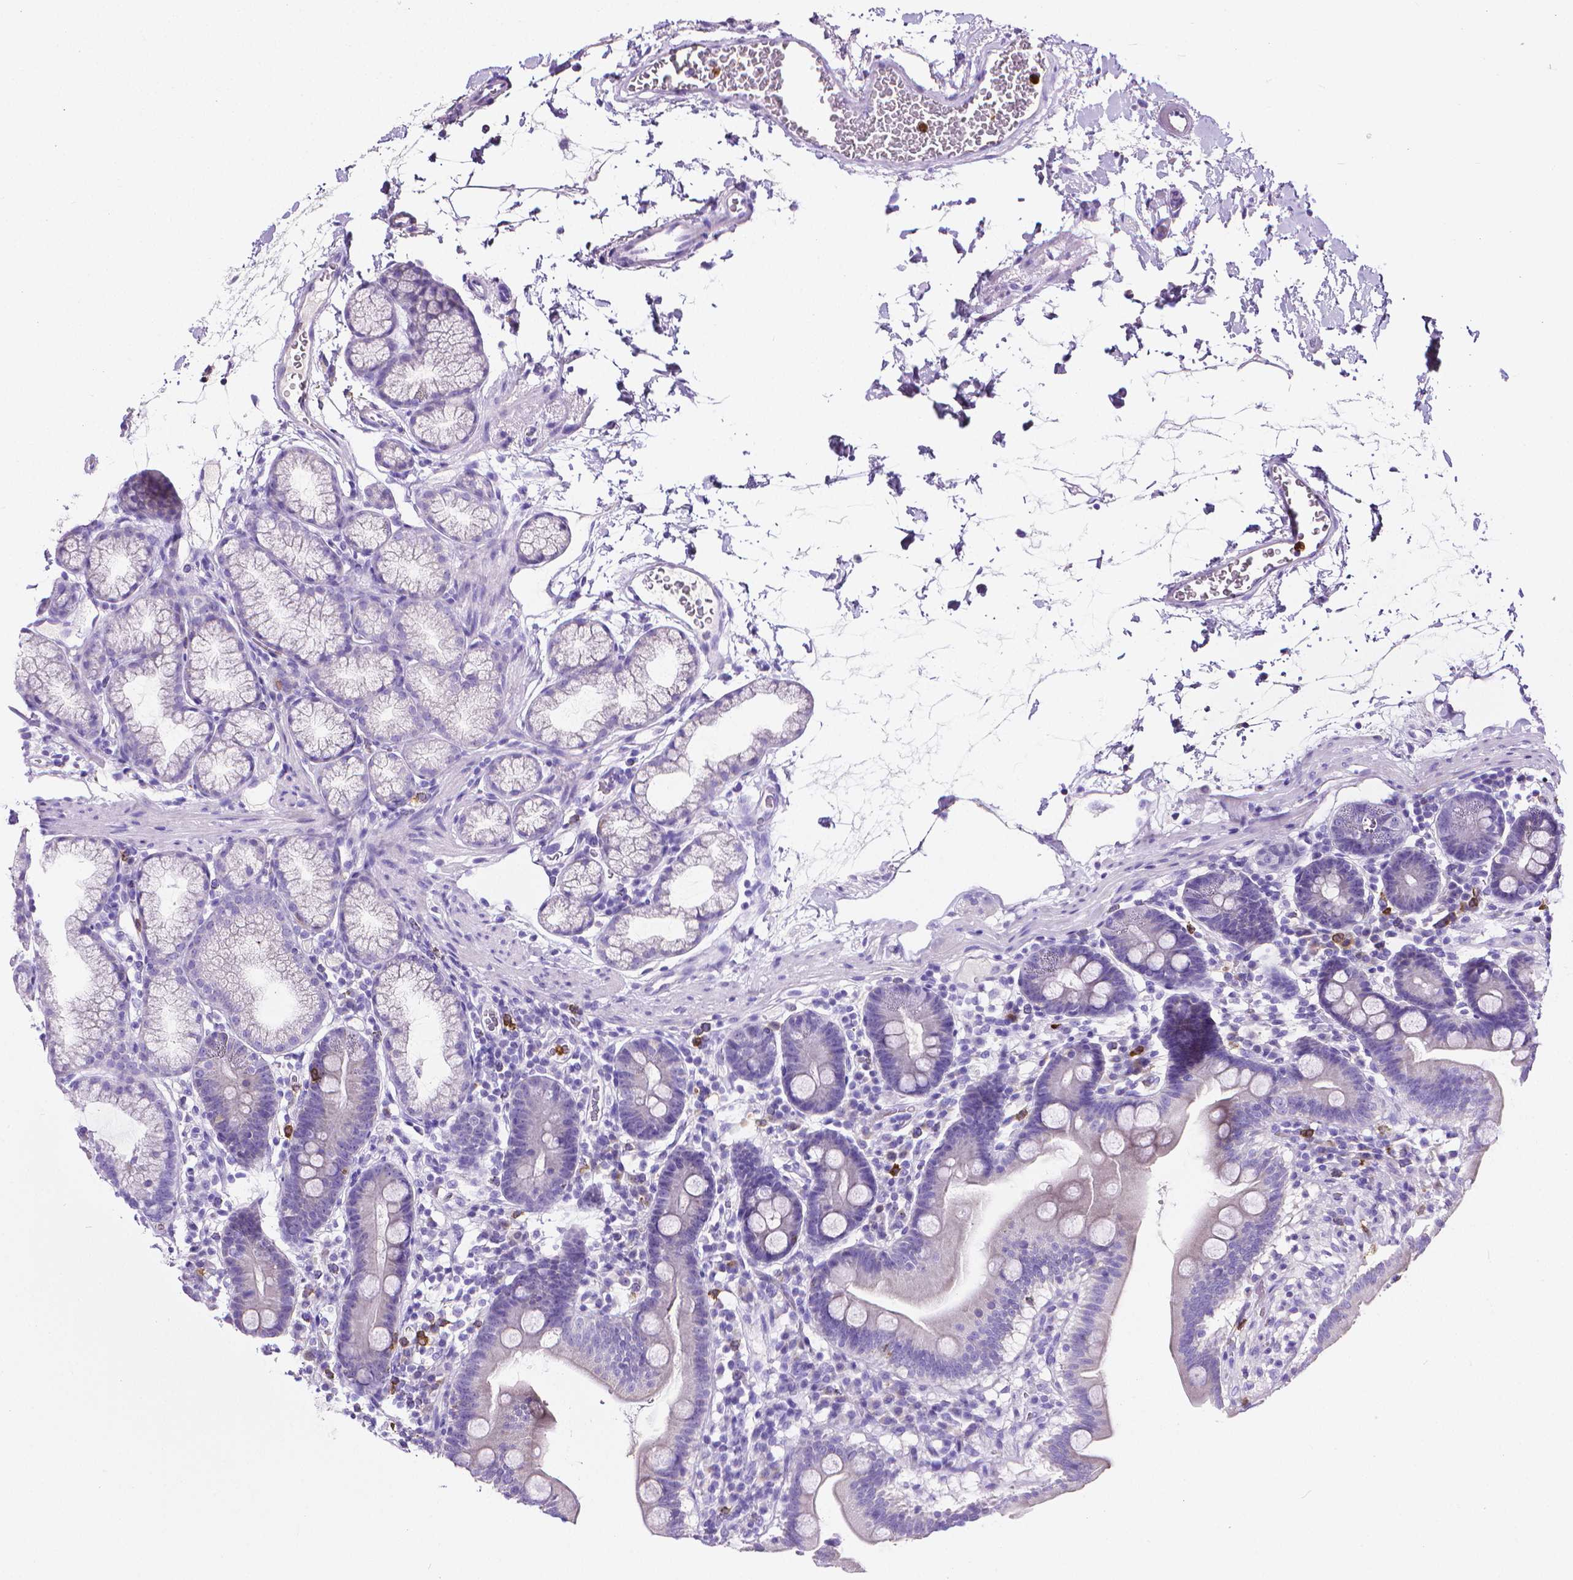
{"staining": {"intensity": "negative", "quantity": "none", "location": "none"}, "tissue": "duodenum", "cell_type": "Glandular cells", "image_type": "normal", "snomed": [{"axis": "morphology", "description": "Normal tissue, NOS"}, {"axis": "topography", "description": "Pancreas"}, {"axis": "topography", "description": "Duodenum"}], "caption": "This is an immunohistochemistry (IHC) histopathology image of benign duodenum. There is no staining in glandular cells.", "gene": "MMP9", "patient": {"sex": "male", "age": 59}}